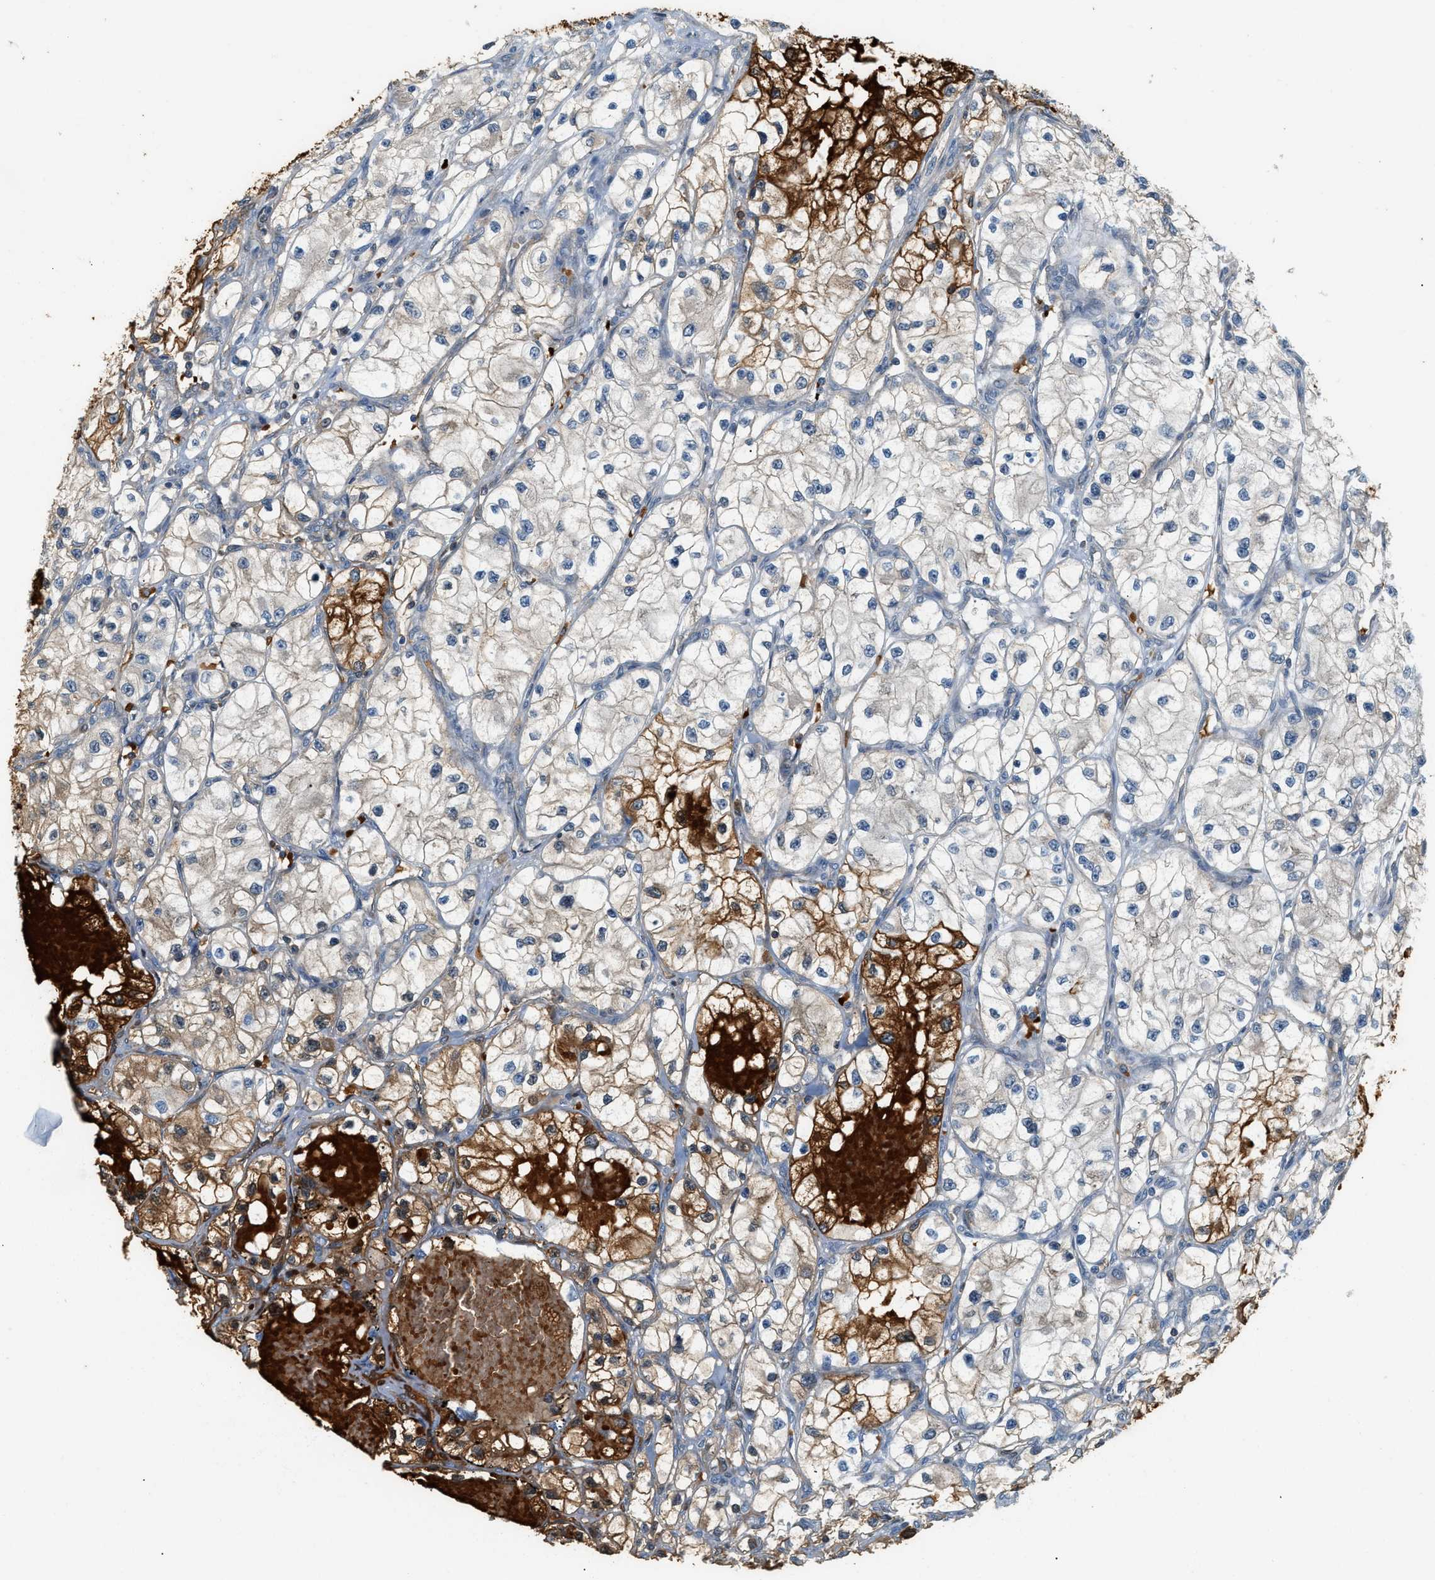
{"staining": {"intensity": "strong", "quantity": "<25%", "location": "cytoplasmic/membranous"}, "tissue": "renal cancer", "cell_type": "Tumor cells", "image_type": "cancer", "snomed": [{"axis": "morphology", "description": "Adenocarcinoma, NOS"}, {"axis": "topography", "description": "Kidney"}], "caption": "Immunohistochemical staining of human adenocarcinoma (renal) demonstrates medium levels of strong cytoplasmic/membranous expression in approximately <25% of tumor cells.", "gene": "CYTH2", "patient": {"sex": "female", "age": 57}}